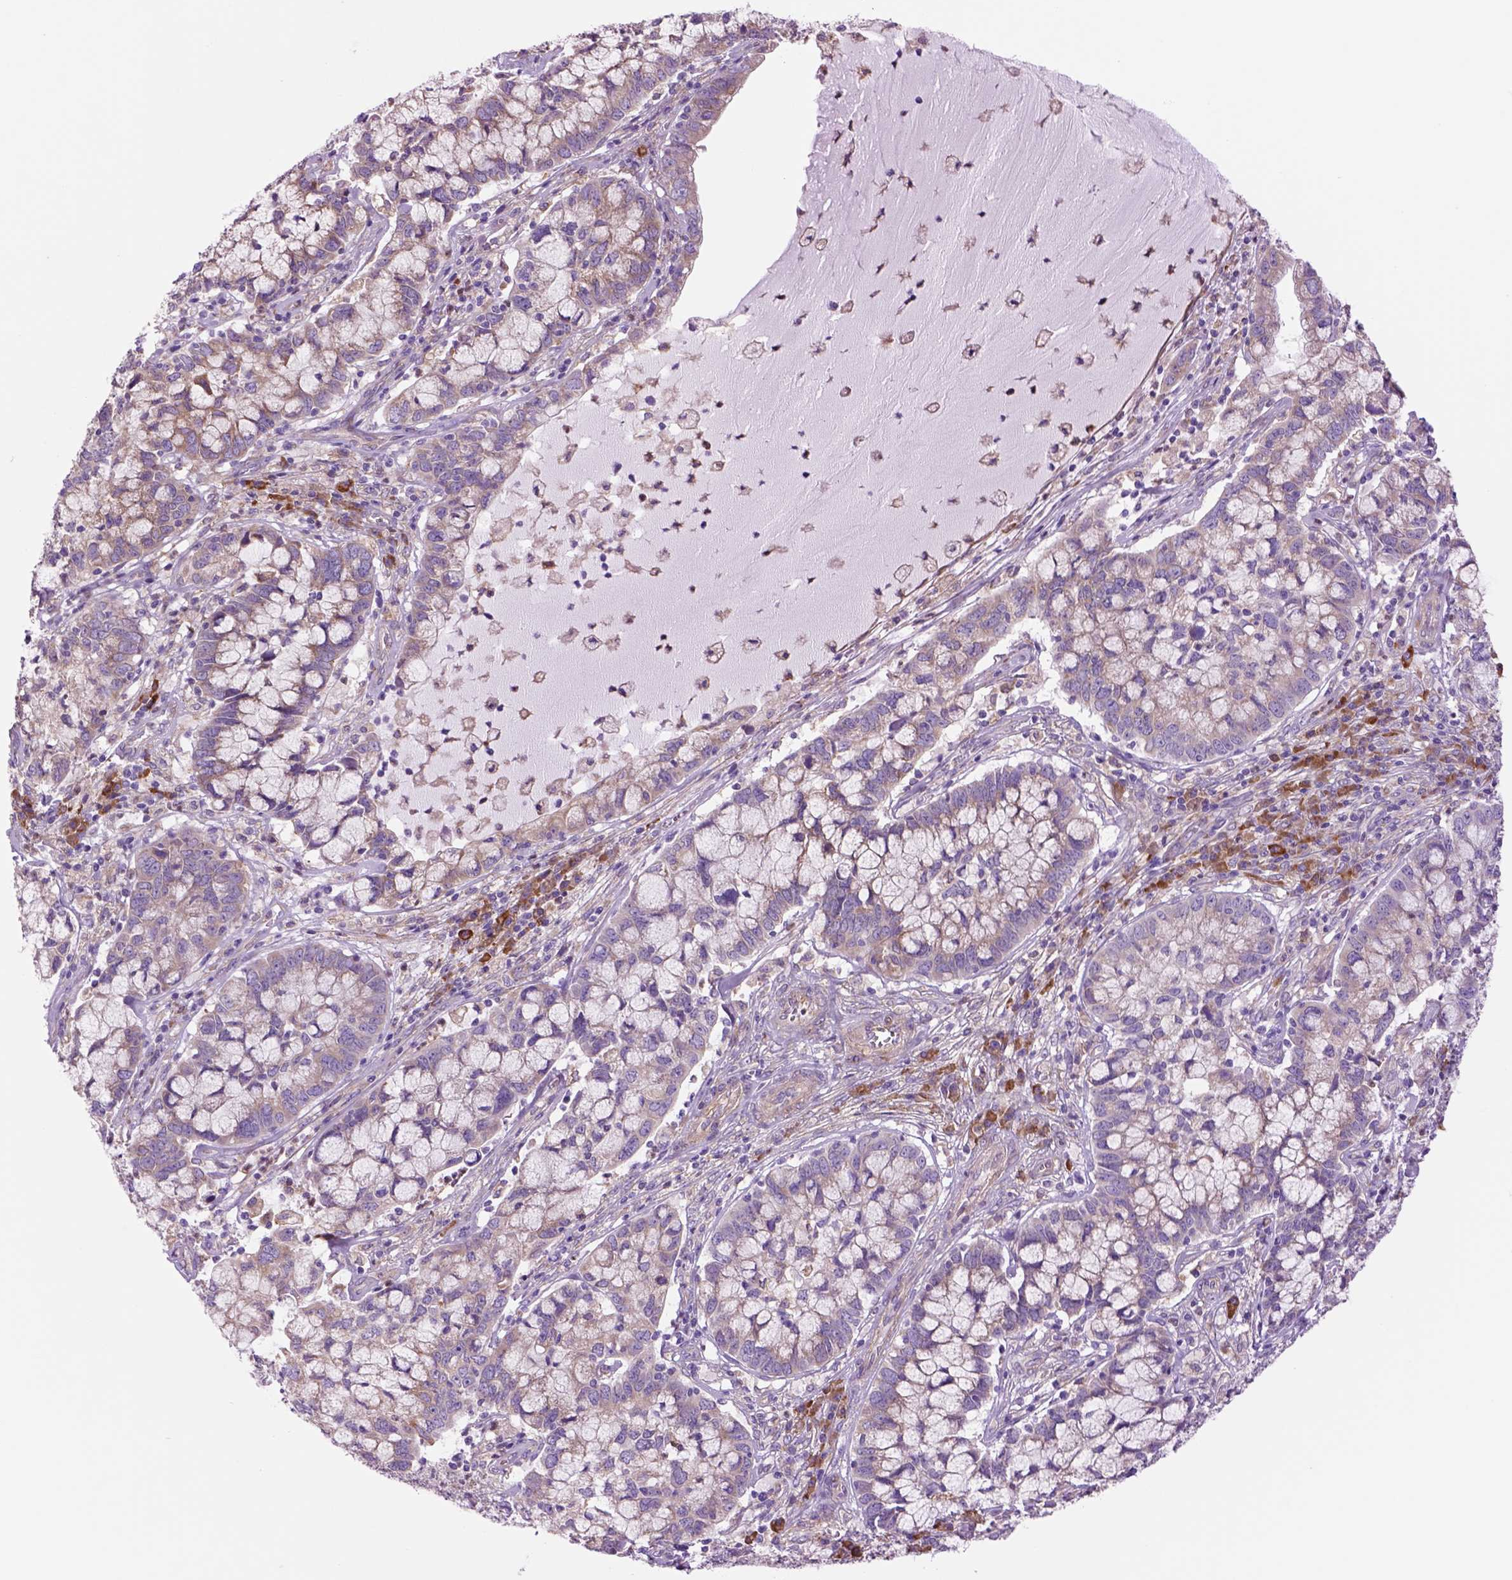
{"staining": {"intensity": "weak", "quantity": "25%-75%", "location": "cytoplasmic/membranous"}, "tissue": "cervical cancer", "cell_type": "Tumor cells", "image_type": "cancer", "snomed": [{"axis": "morphology", "description": "Adenocarcinoma, NOS"}, {"axis": "topography", "description": "Cervix"}], "caption": "A histopathology image of human cervical adenocarcinoma stained for a protein reveals weak cytoplasmic/membranous brown staining in tumor cells.", "gene": "PIAS3", "patient": {"sex": "female", "age": 40}}